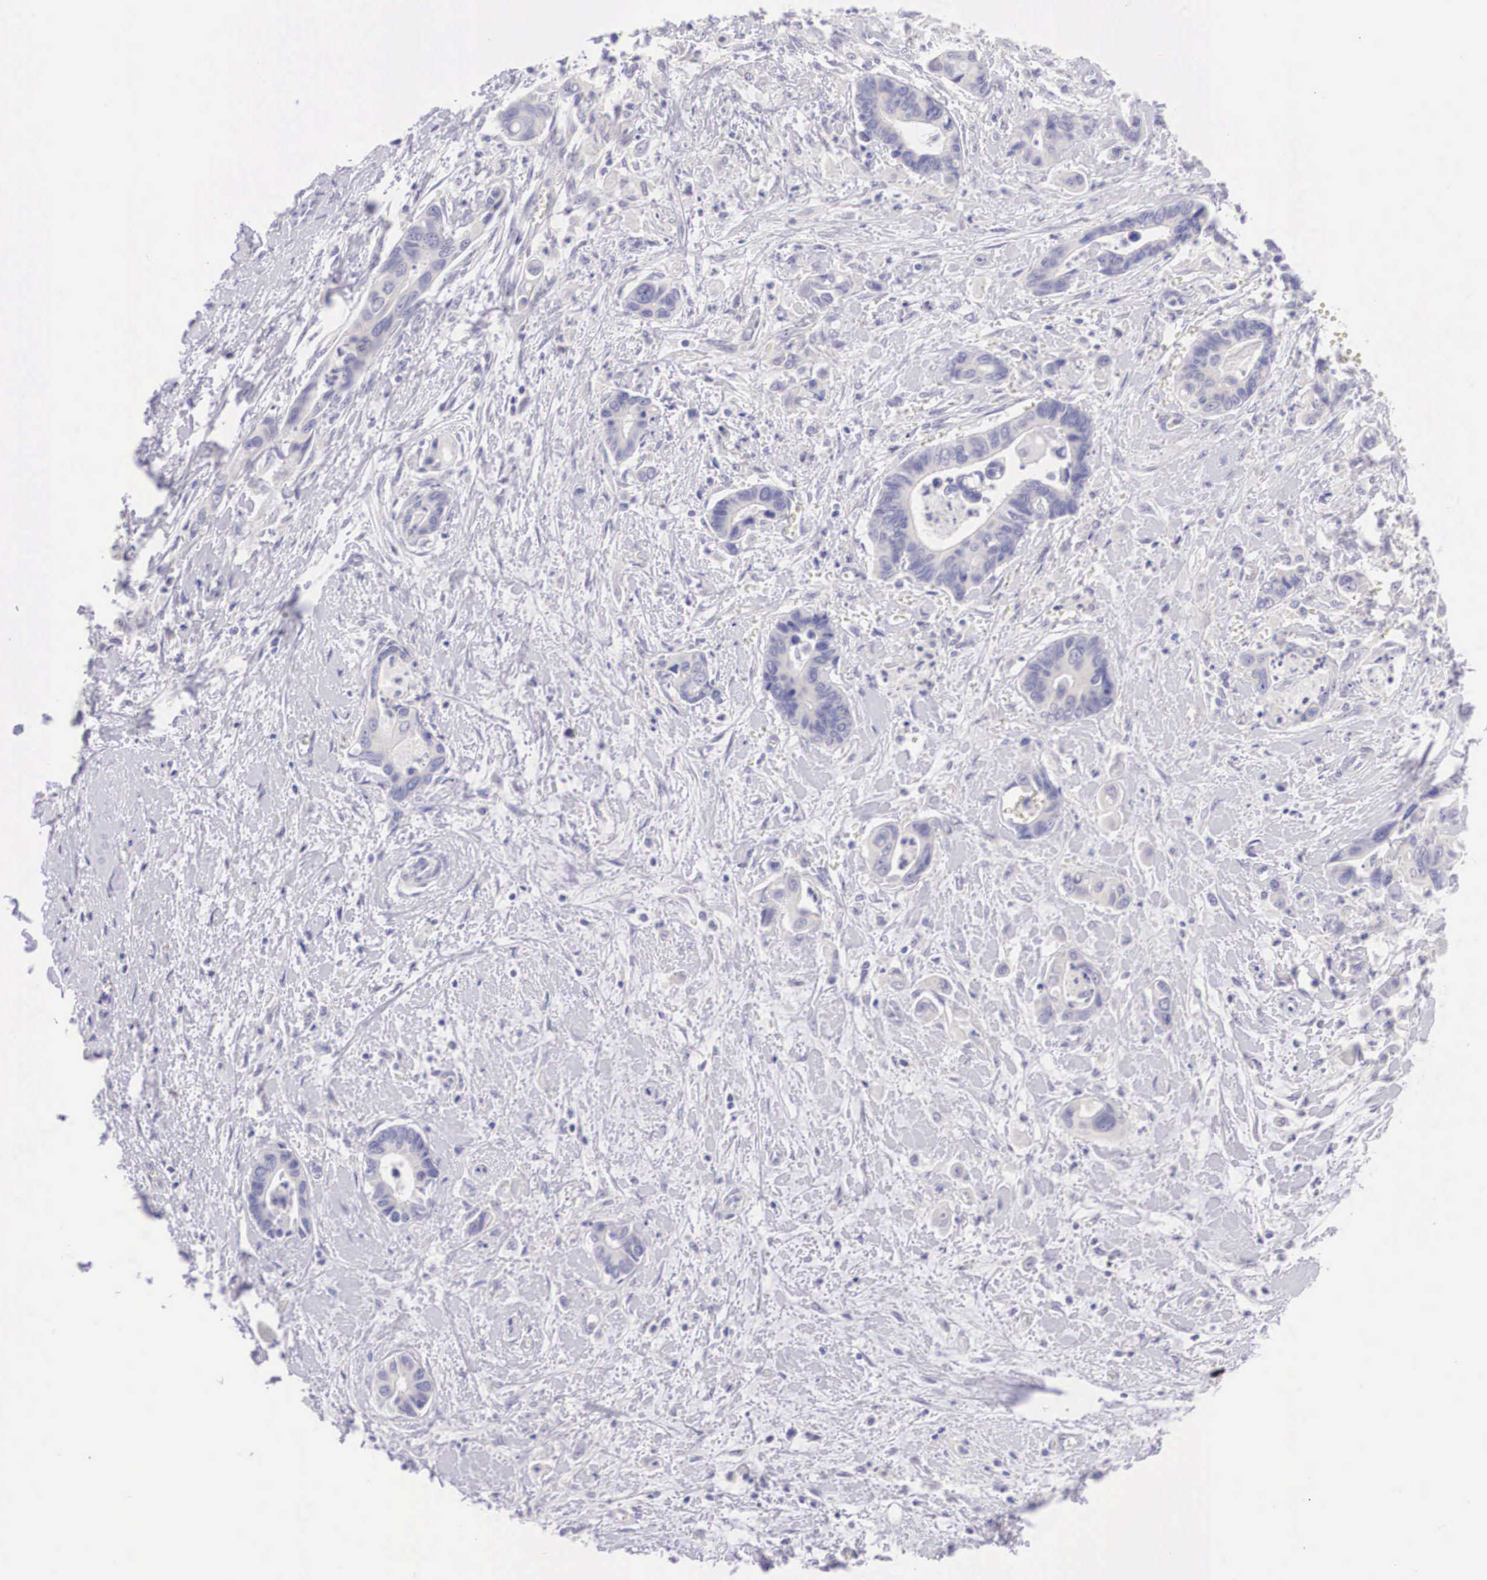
{"staining": {"intensity": "negative", "quantity": "none", "location": "none"}, "tissue": "pancreatic cancer", "cell_type": "Tumor cells", "image_type": "cancer", "snomed": [{"axis": "morphology", "description": "Adenocarcinoma, NOS"}, {"axis": "topography", "description": "Pancreas"}], "caption": "There is no significant expression in tumor cells of pancreatic adenocarcinoma.", "gene": "BCL6", "patient": {"sex": "female", "age": 70}}